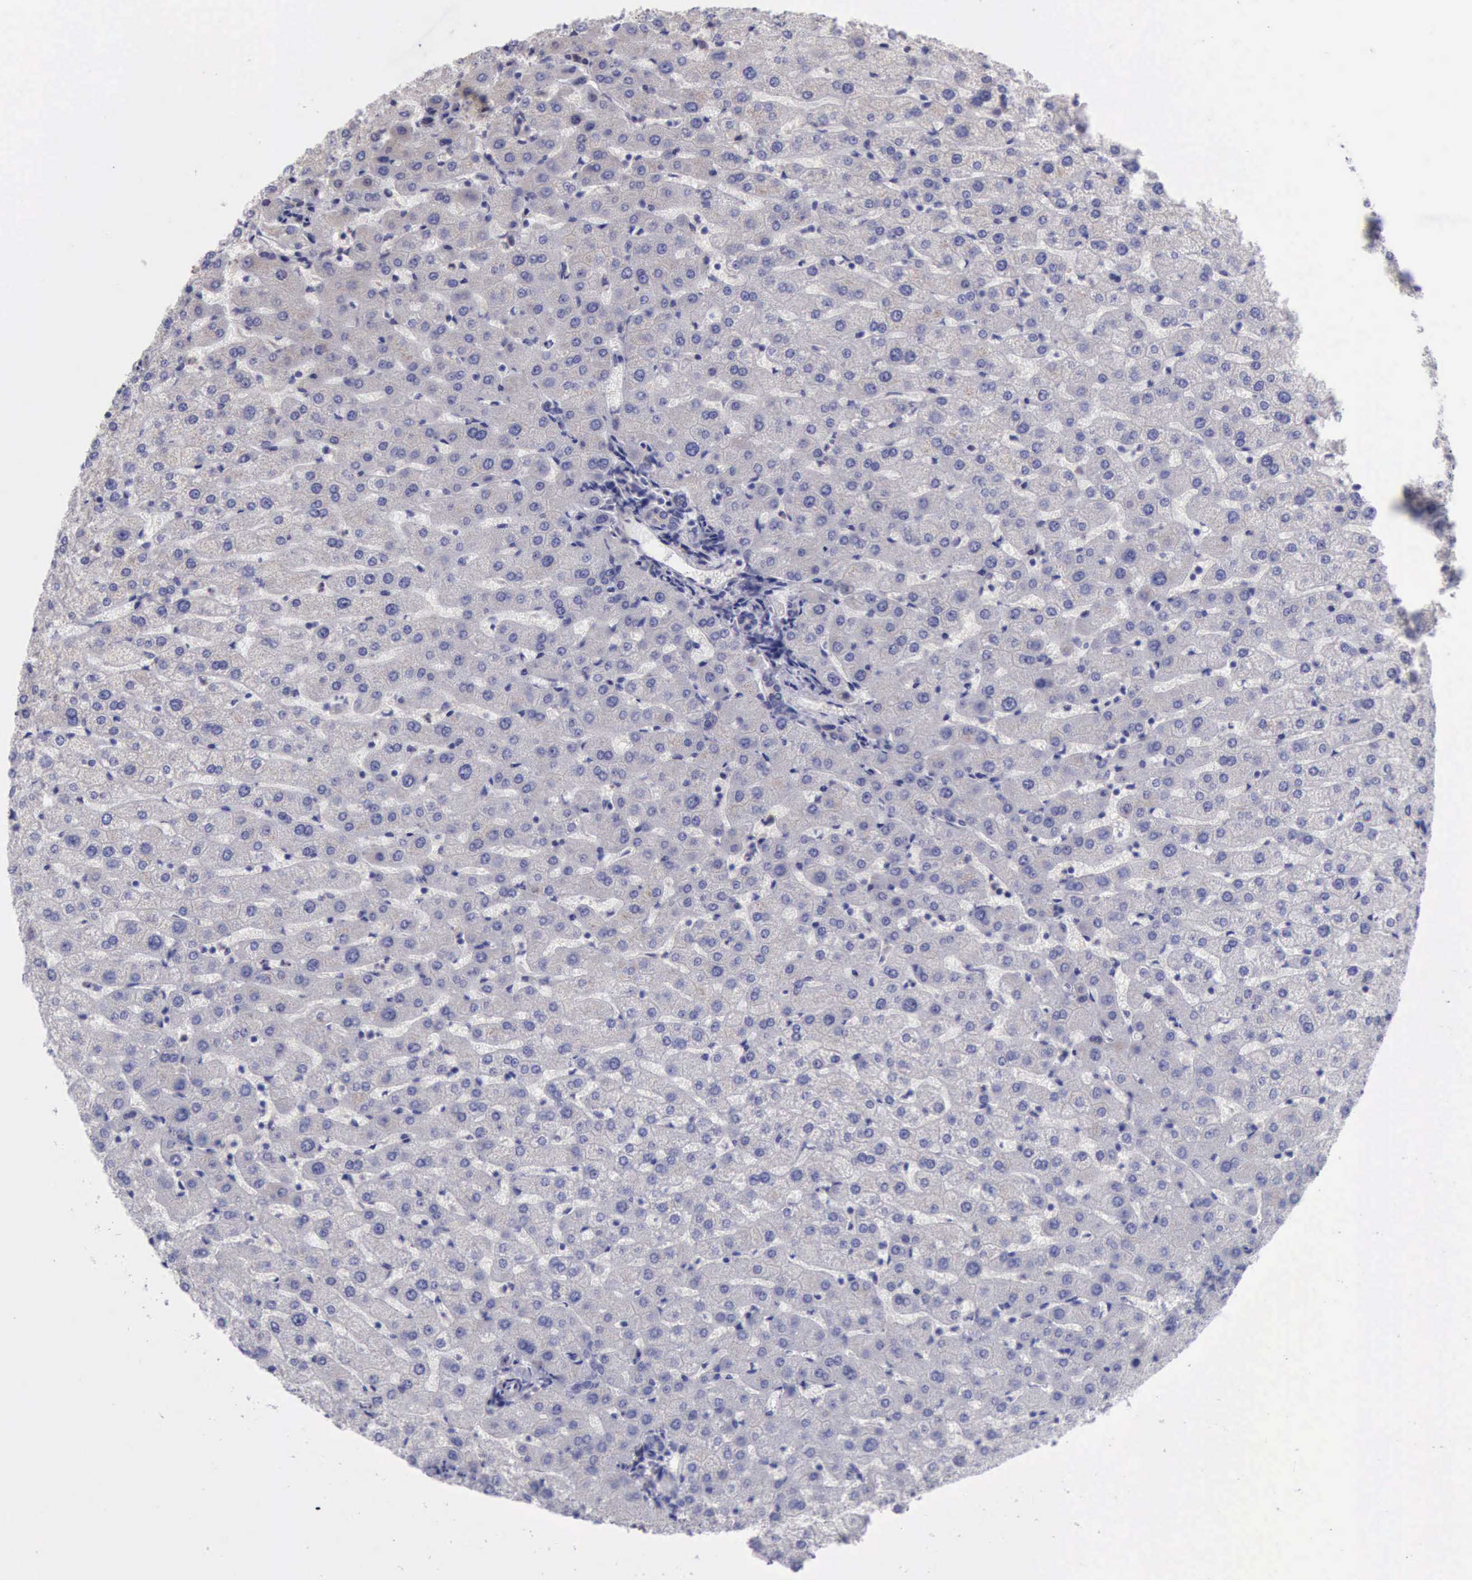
{"staining": {"intensity": "weak", "quantity": "<25%", "location": "cytoplasmic/membranous"}, "tissue": "liver", "cell_type": "Cholangiocytes", "image_type": "normal", "snomed": [{"axis": "morphology", "description": "Normal tissue, NOS"}, {"axis": "morphology", "description": "Fibrosis, NOS"}, {"axis": "topography", "description": "Liver"}], "caption": "Cholangiocytes are negative for protein expression in normal human liver. (DAB (3,3'-diaminobenzidine) IHC, high magnification).", "gene": "DNAJB7", "patient": {"sex": "female", "age": 29}}